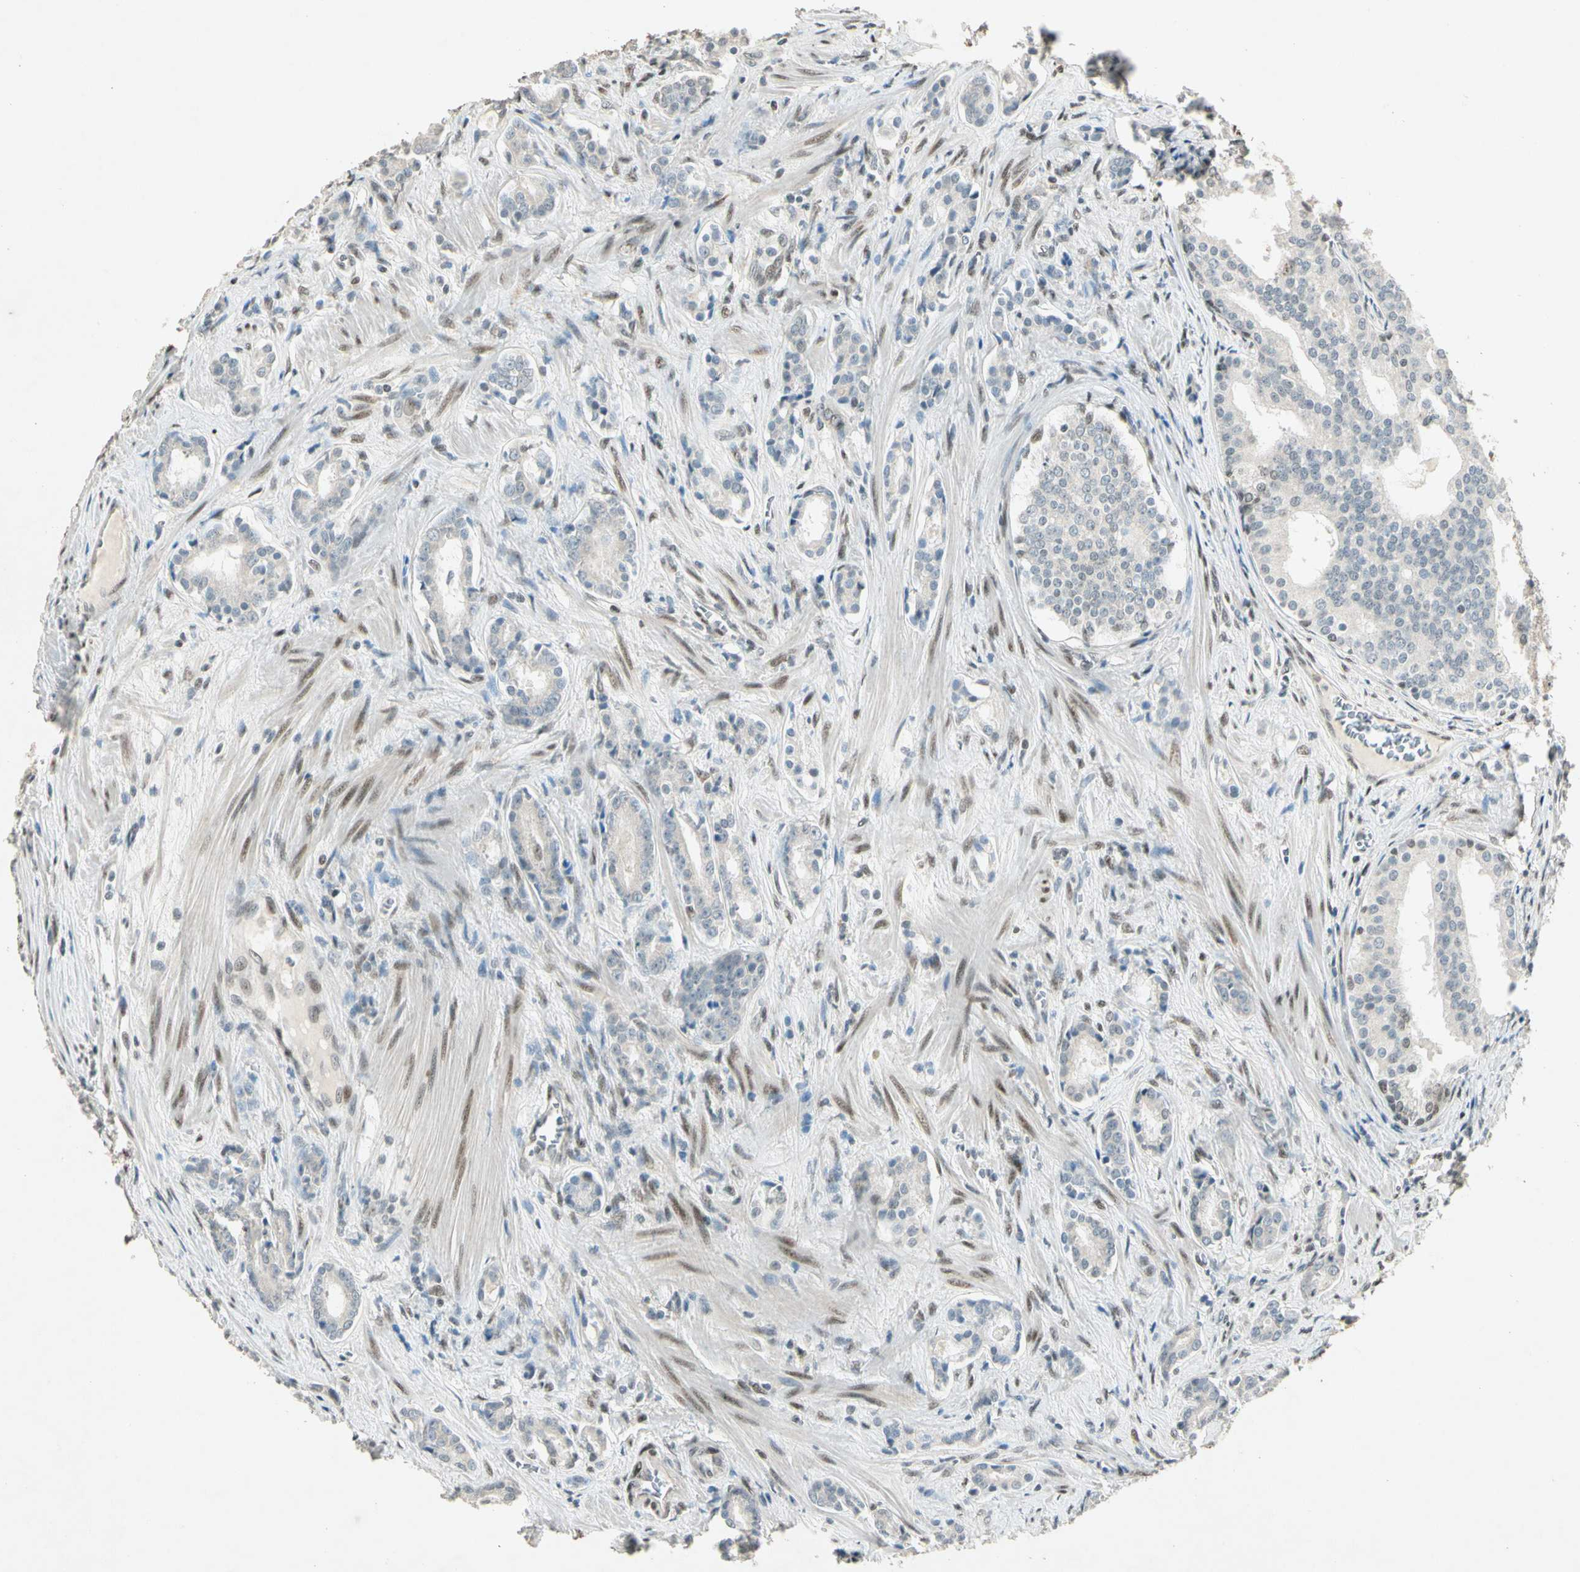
{"staining": {"intensity": "negative", "quantity": "none", "location": "none"}, "tissue": "prostate cancer", "cell_type": "Tumor cells", "image_type": "cancer", "snomed": [{"axis": "morphology", "description": "Adenocarcinoma, Low grade"}, {"axis": "topography", "description": "Prostate"}], "caption": "Tumor cells show no significant staining in prostate cancer.", "gene": "ZBTB4", "patient": {"sex": "male", "age": 58}}